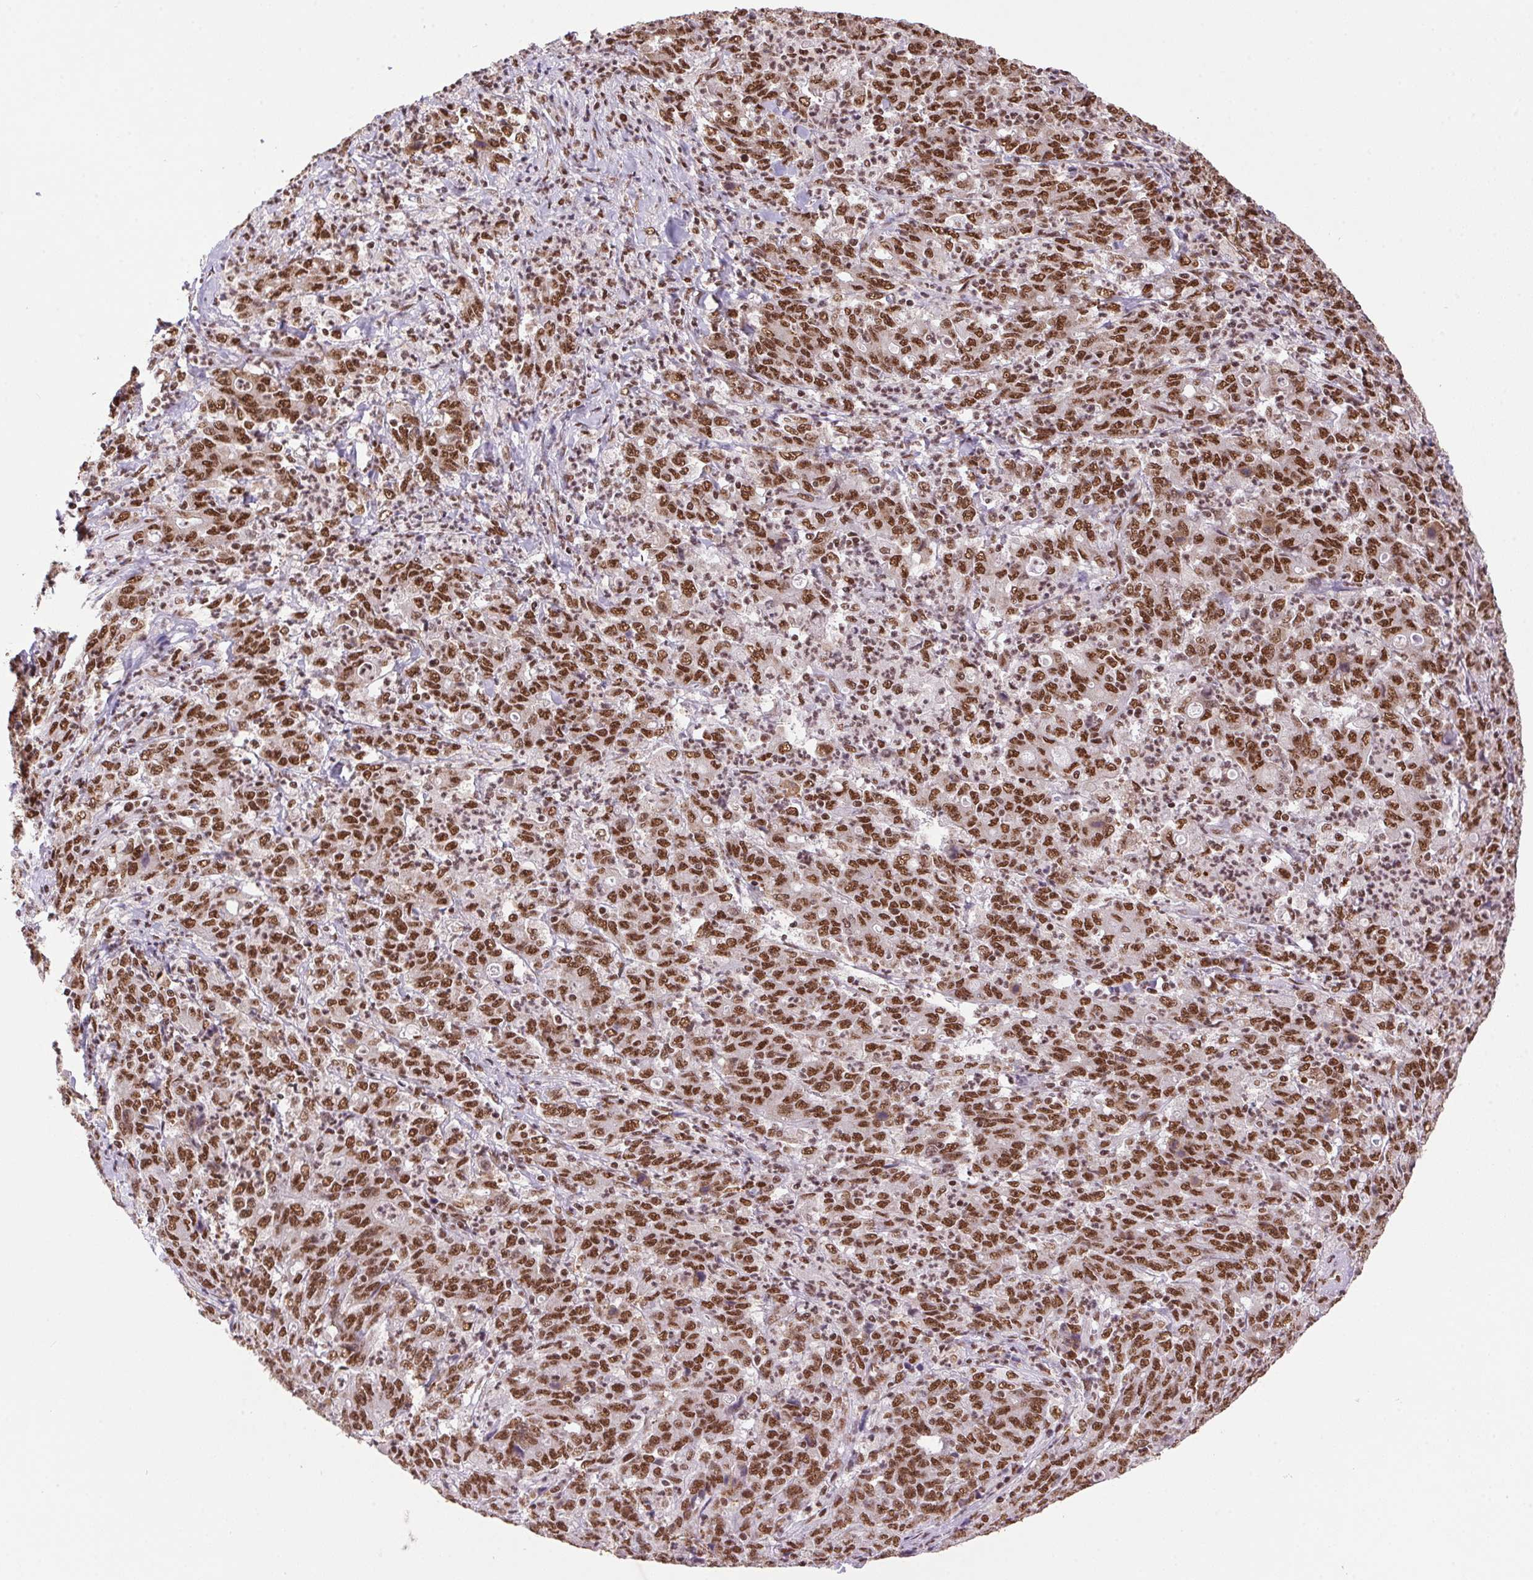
{"staining": {"intensity": "moderate", "quantity": ">75%", "location": "nuclear"}, "tissue": "stomach cancer", "cell_type": "Tumor cells", "image_type": "cancer", "snomed": [{"axis": "morphology", "description": "Adenocarcinoma, NOS"}, {"axis": "topography", "description": "Stomach, lower"}], "caption": "IHC staining of adenocarcinoma (stomach), which shows medium levels of moderate nuclear staining in approximately >75% of tumor cells indicating moderate nuclear protein expression. The staining was performed using DAB (brown) for protein detection and nuclei were counterstained in hematoxylin (blue).", "gene": "ZNF207", "patient": {"sex": "female", "age": 71}}